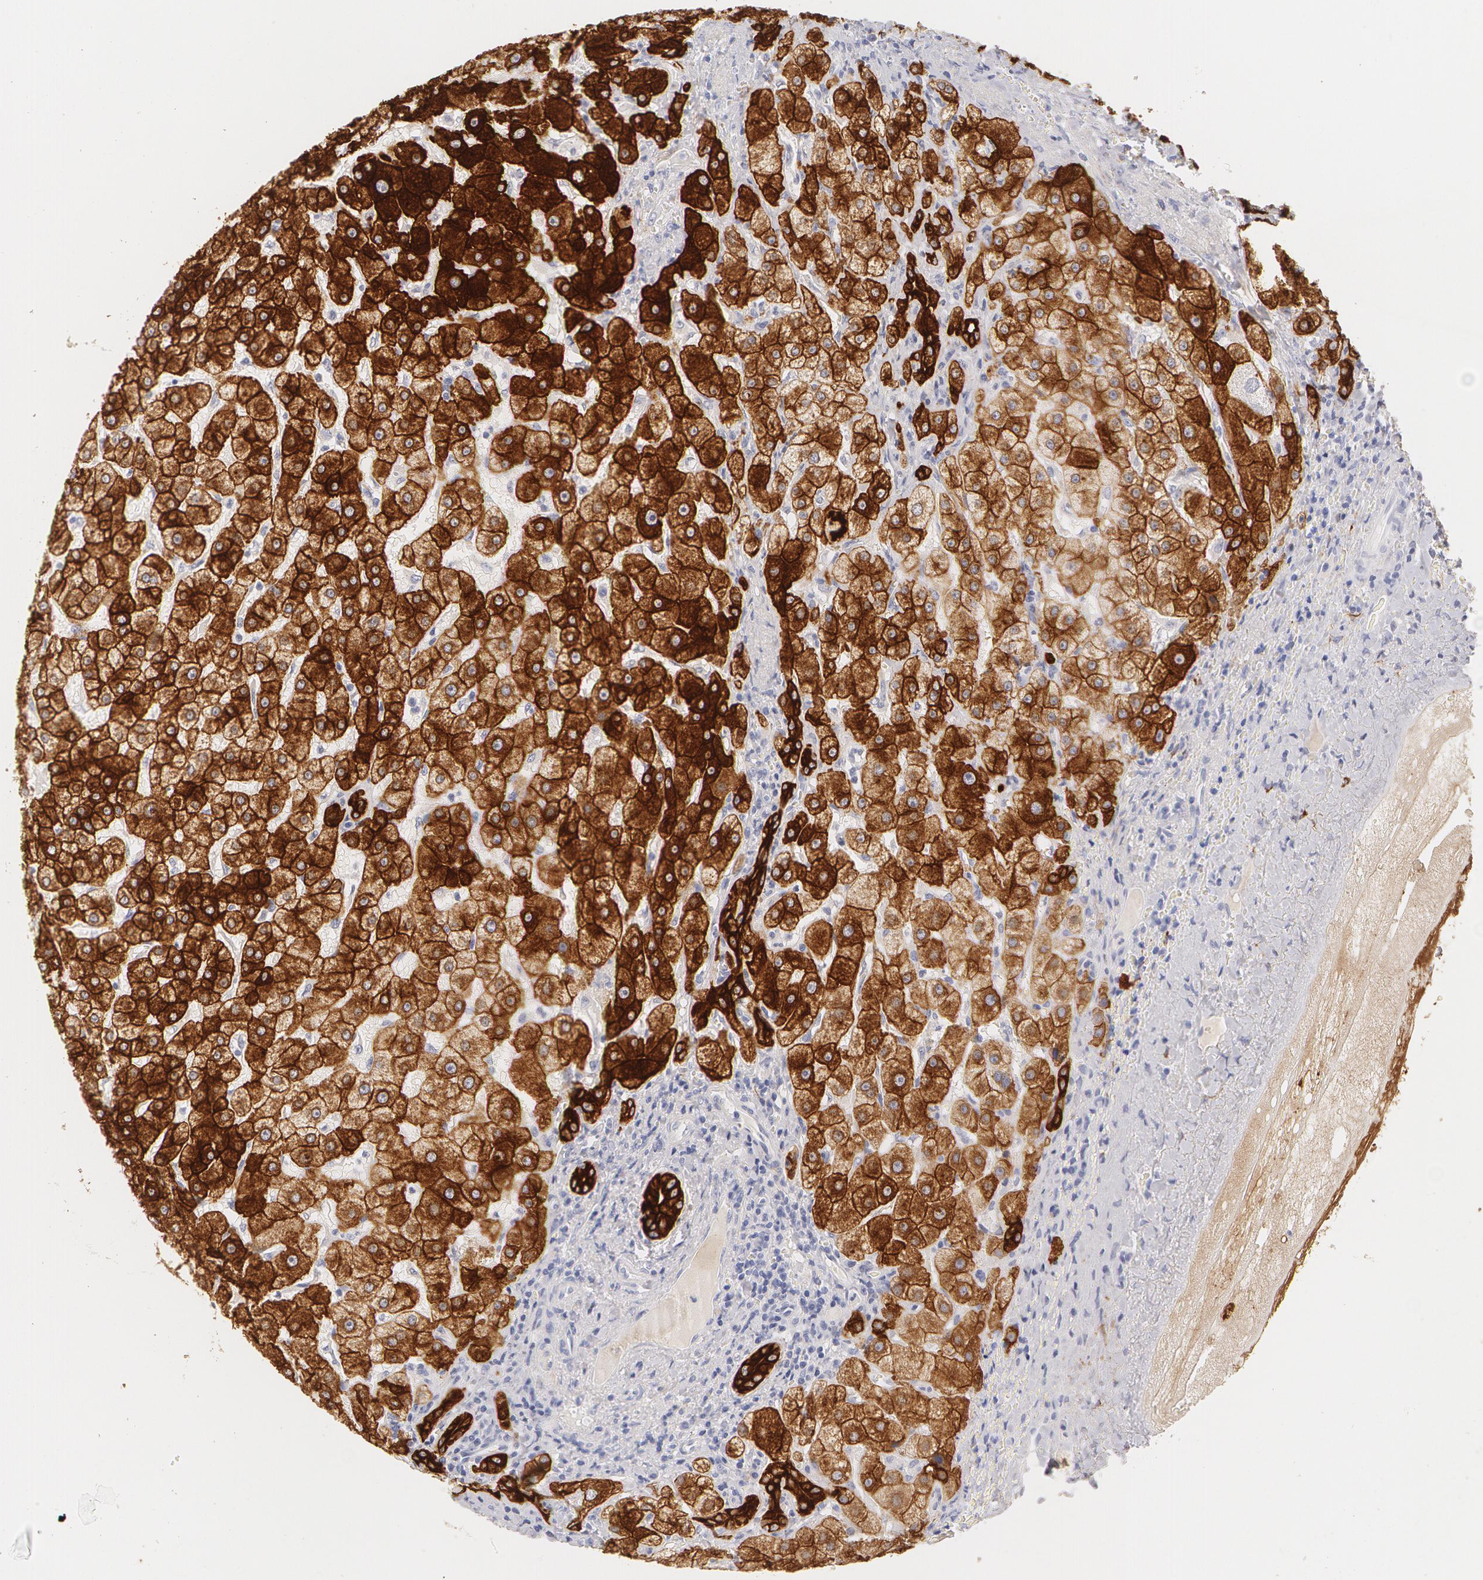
{"staining": {"intensity": "strong", "quantity": ">75%", "location": "cytoplasmic/membranous"}, "tissue": "liver", "cell_type": "Cholangiocytes", "image_type": "normal", "snomed": [{"axis": "morphology", "description": "Normal tissue, NOS"}, {"axis": "topography", "description": "Liver"}], "caption": "DAB immunohistochemical staining of unremarkable human liver exhibits strong cytoplasmic/membranous protein expression in approximately >75% of cholangiocytes.", "gene": "KRT8", "patient": {"sex": "female", "age": 79}}